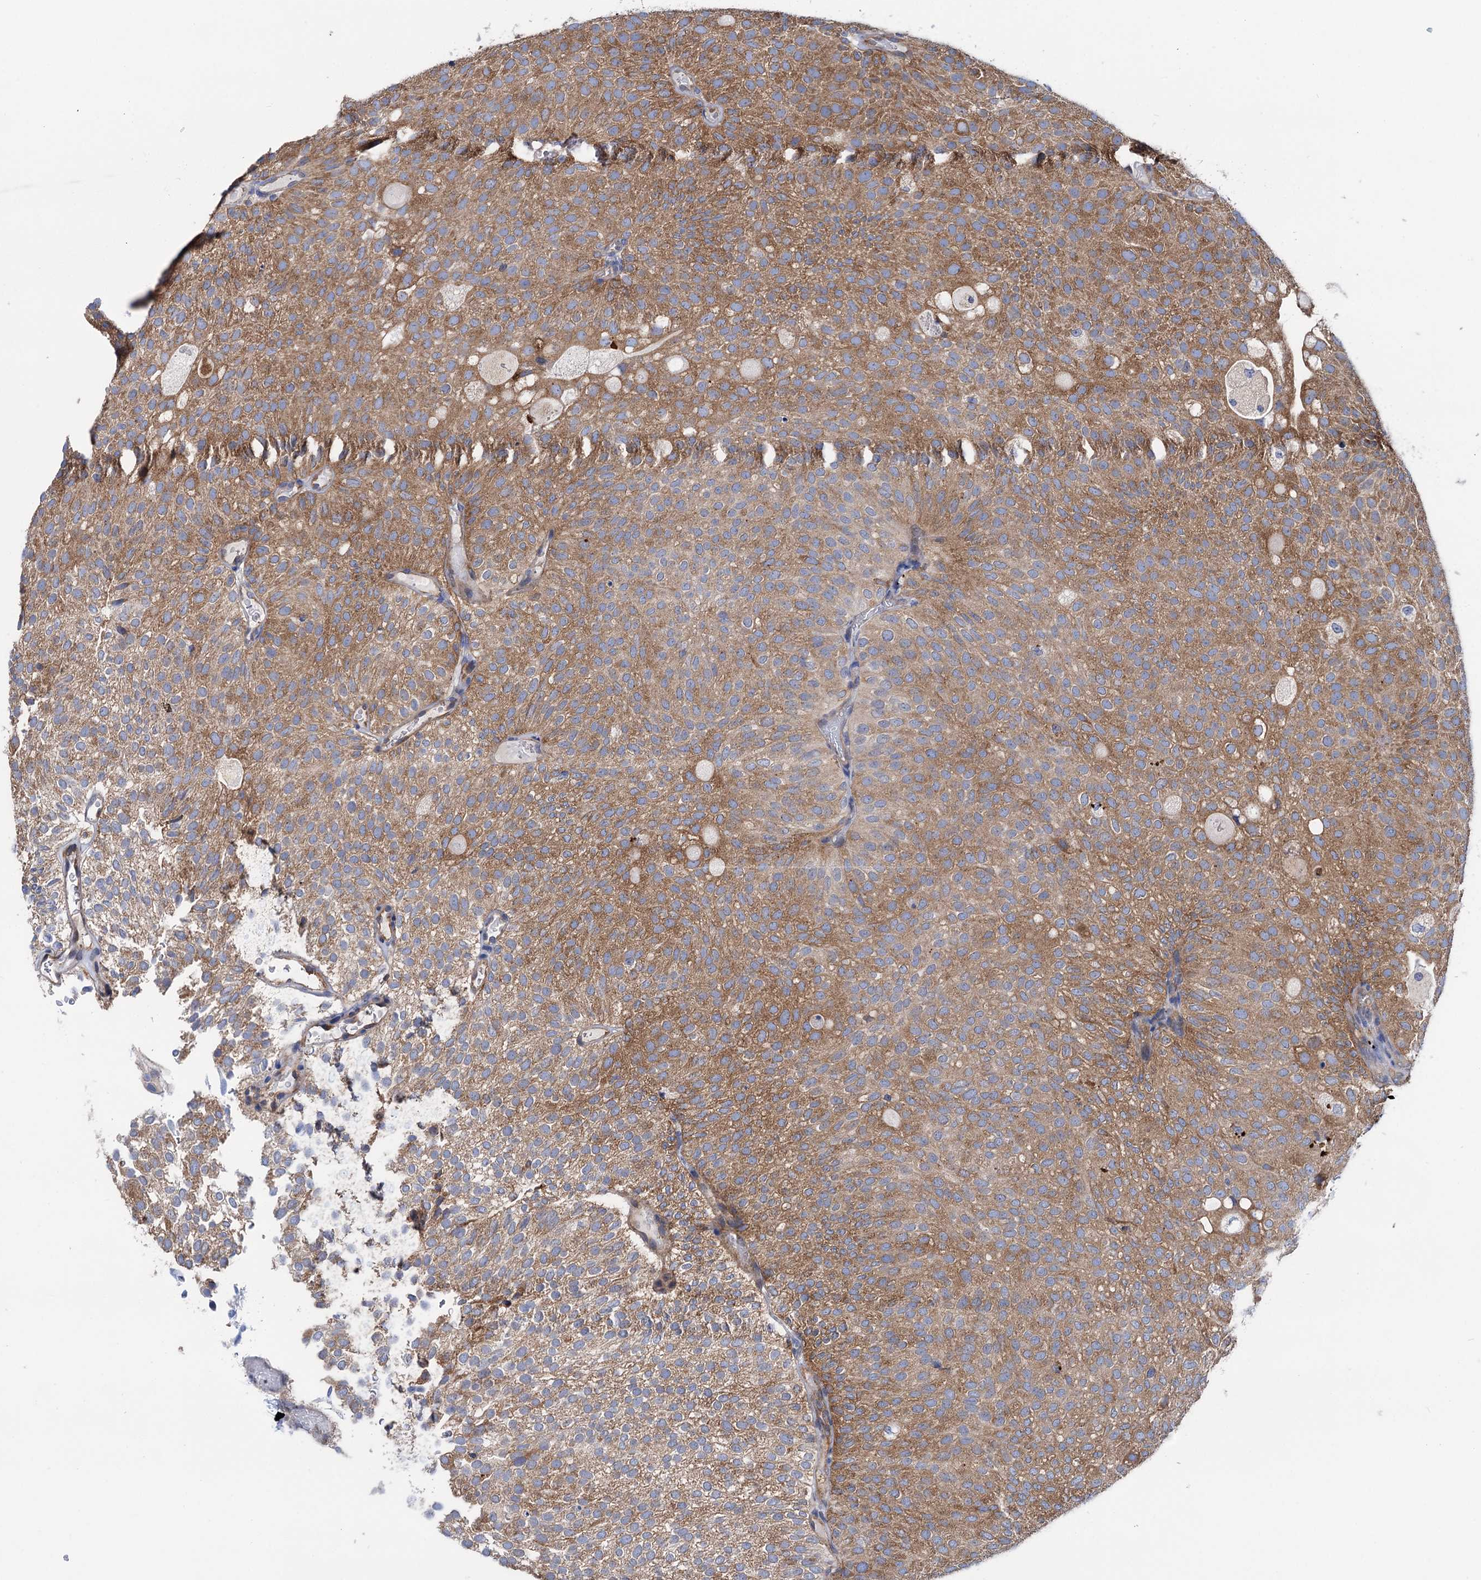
{"staining": {"intensity": "moderate", "quantity": ">75%", "location": "cytoplasmic/membranous"}, "tissue": "urothelial cancer", "cell_type": "Tumor cells", "image_type": "cancer", "snomed": [{"axis": "morphology", "description": "Urothelial carcinoma, Low grade"}, {"axis": "topography", "description": "Urinary bladder"}], "caption": "A micrograph of human urothelial cancer stained for a protein displays moderate cytoplasmic/membranous brown staining in tumor cells.", "gene": "ZNRD2", "patient": {"sex": "male", "age": 78}}